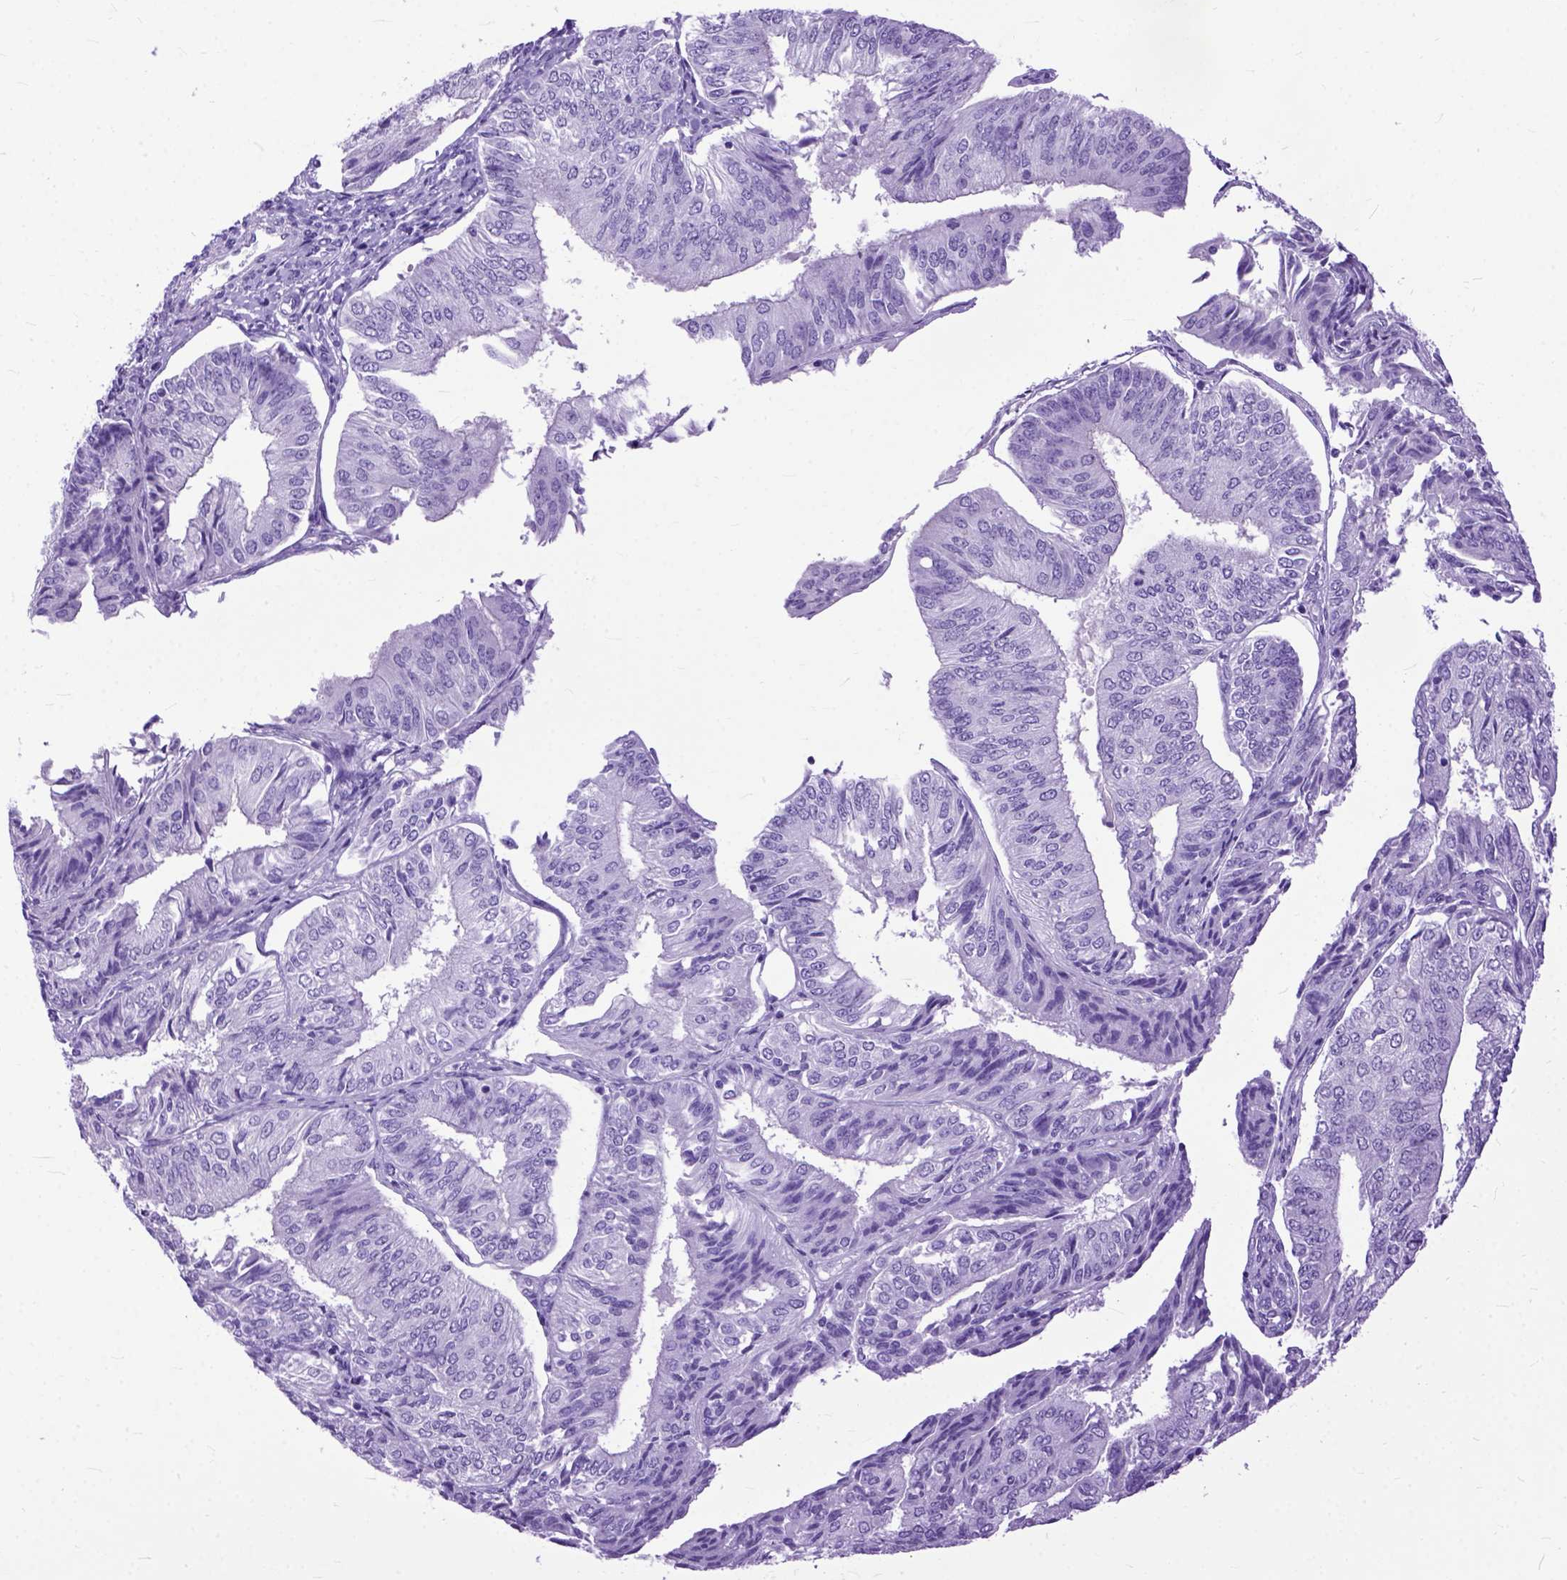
{"staining": {"intensity": "negative", "quantity": "none", "location": "none"}, "tissue": "endometrial cancer", "cell_type": "Tumor cells", "image_type": "cancer", "snomed": [{"axis": "morphology", "description": "Adenocarcinoma, NOS"}, {"axis": "topography", "description": "Endometrium"}], "caption": "DAB (3,3'-diaminobenzidine) immunohistochemical staining of human endometrial cancer (adenocarcinoma) reveals no significant expression in tumor cells.", "gene": "GNGT1", "patient": {"sex": "female", "age": 58}}